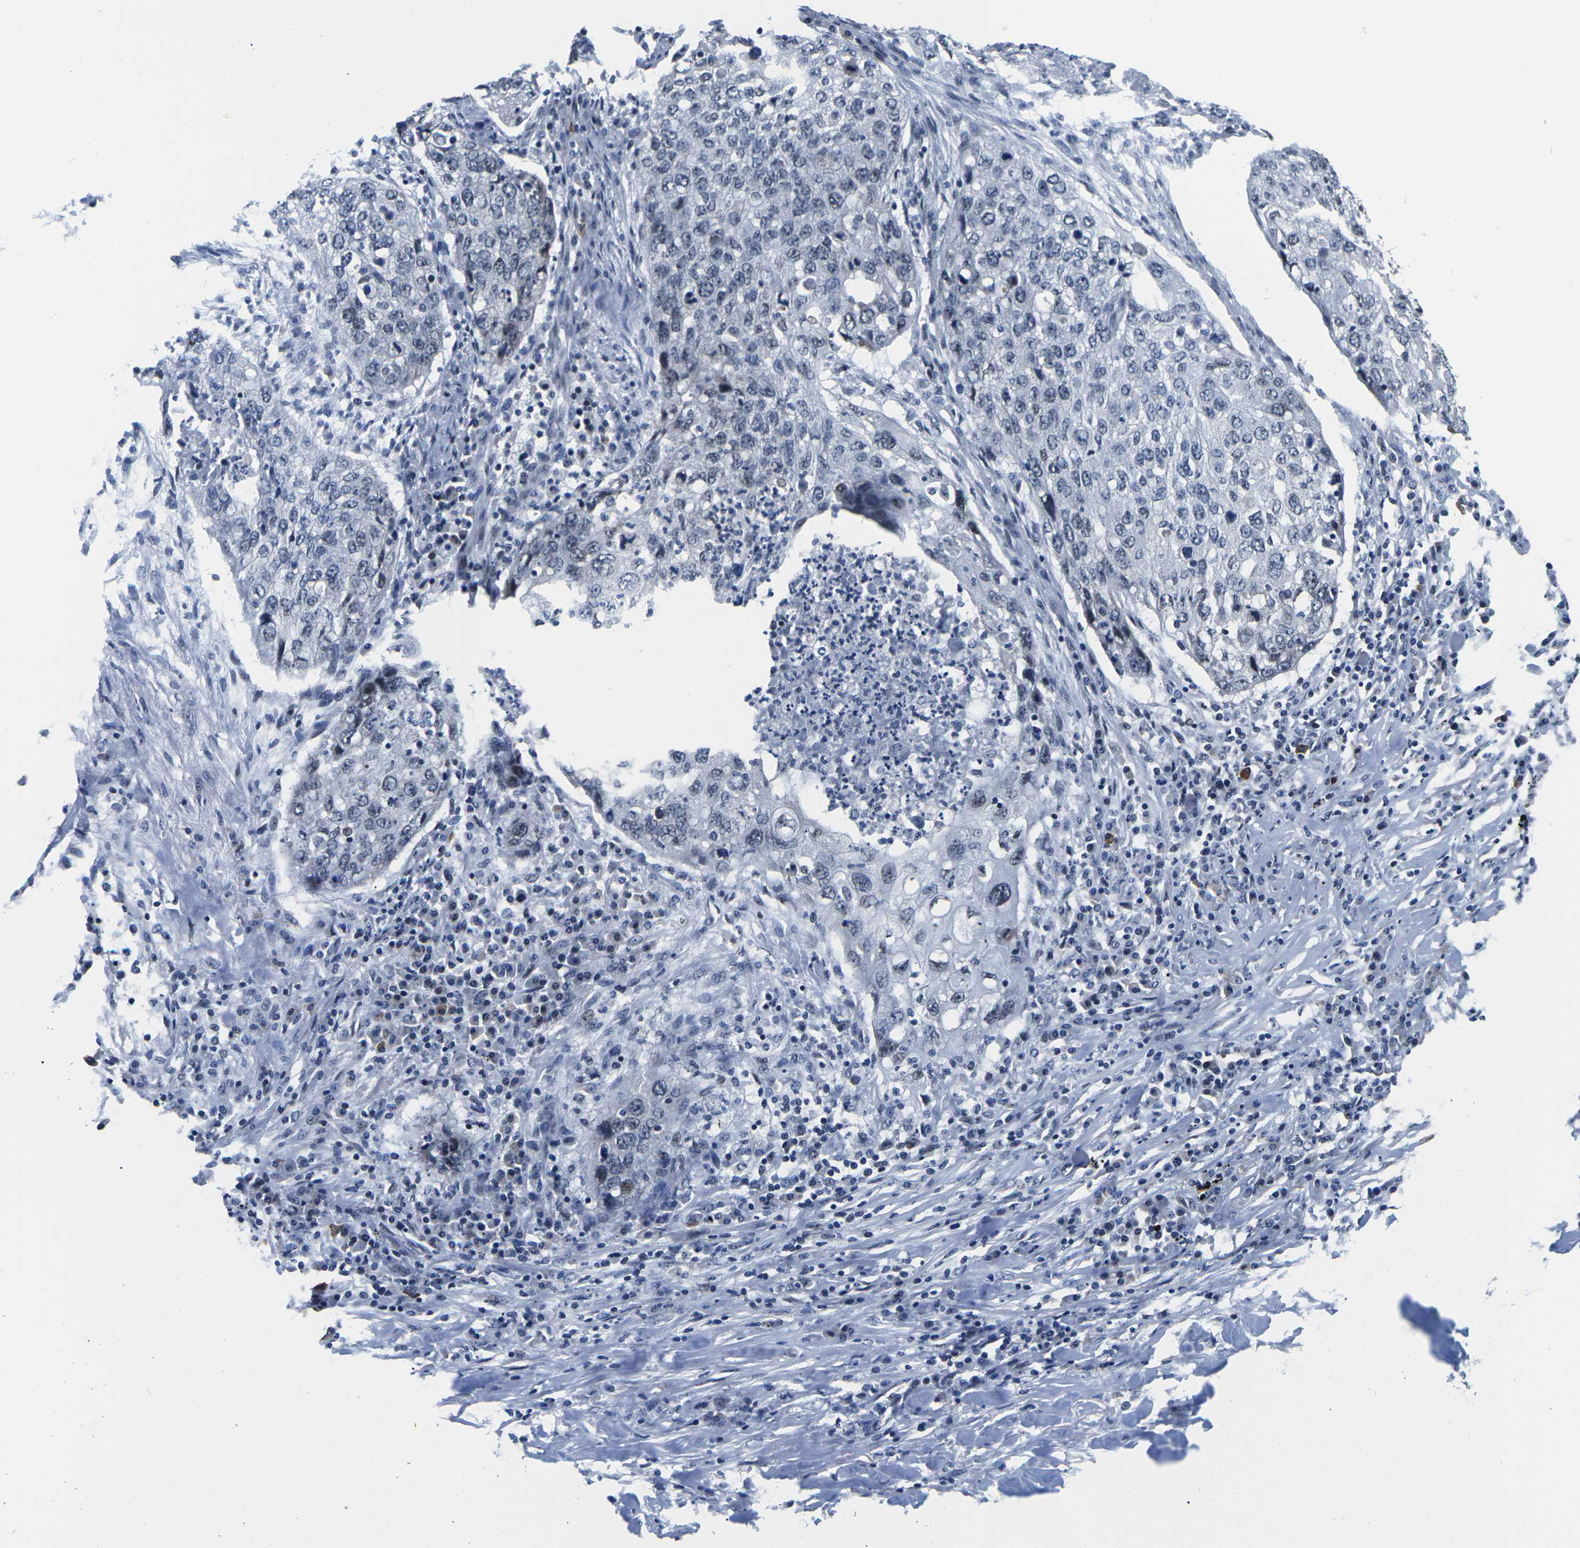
{"staining": {"intensity": "negative", "quantity": "none", "location": "none"}, "tissue": "lung cancer", "cell_type": "Tumor cells", "image_type": "cancer", "snomed": [{"axis": "morphology", "description": "Squamous cell carcinoma, NOS"}, {"axis": "topography", "description": "Lung"}], "caption": "Immunohistochemistry (IHC) of human lung squamous cell carcinoma demonstrates no expression in tumor cells. (Stains: DAB immunohistochemistry with hematoxylin counter stain, Microscopy: brightfield microscopy at high magnification).", "gene": "CDC73", "patient": {"sex": "female", "age": 63}}